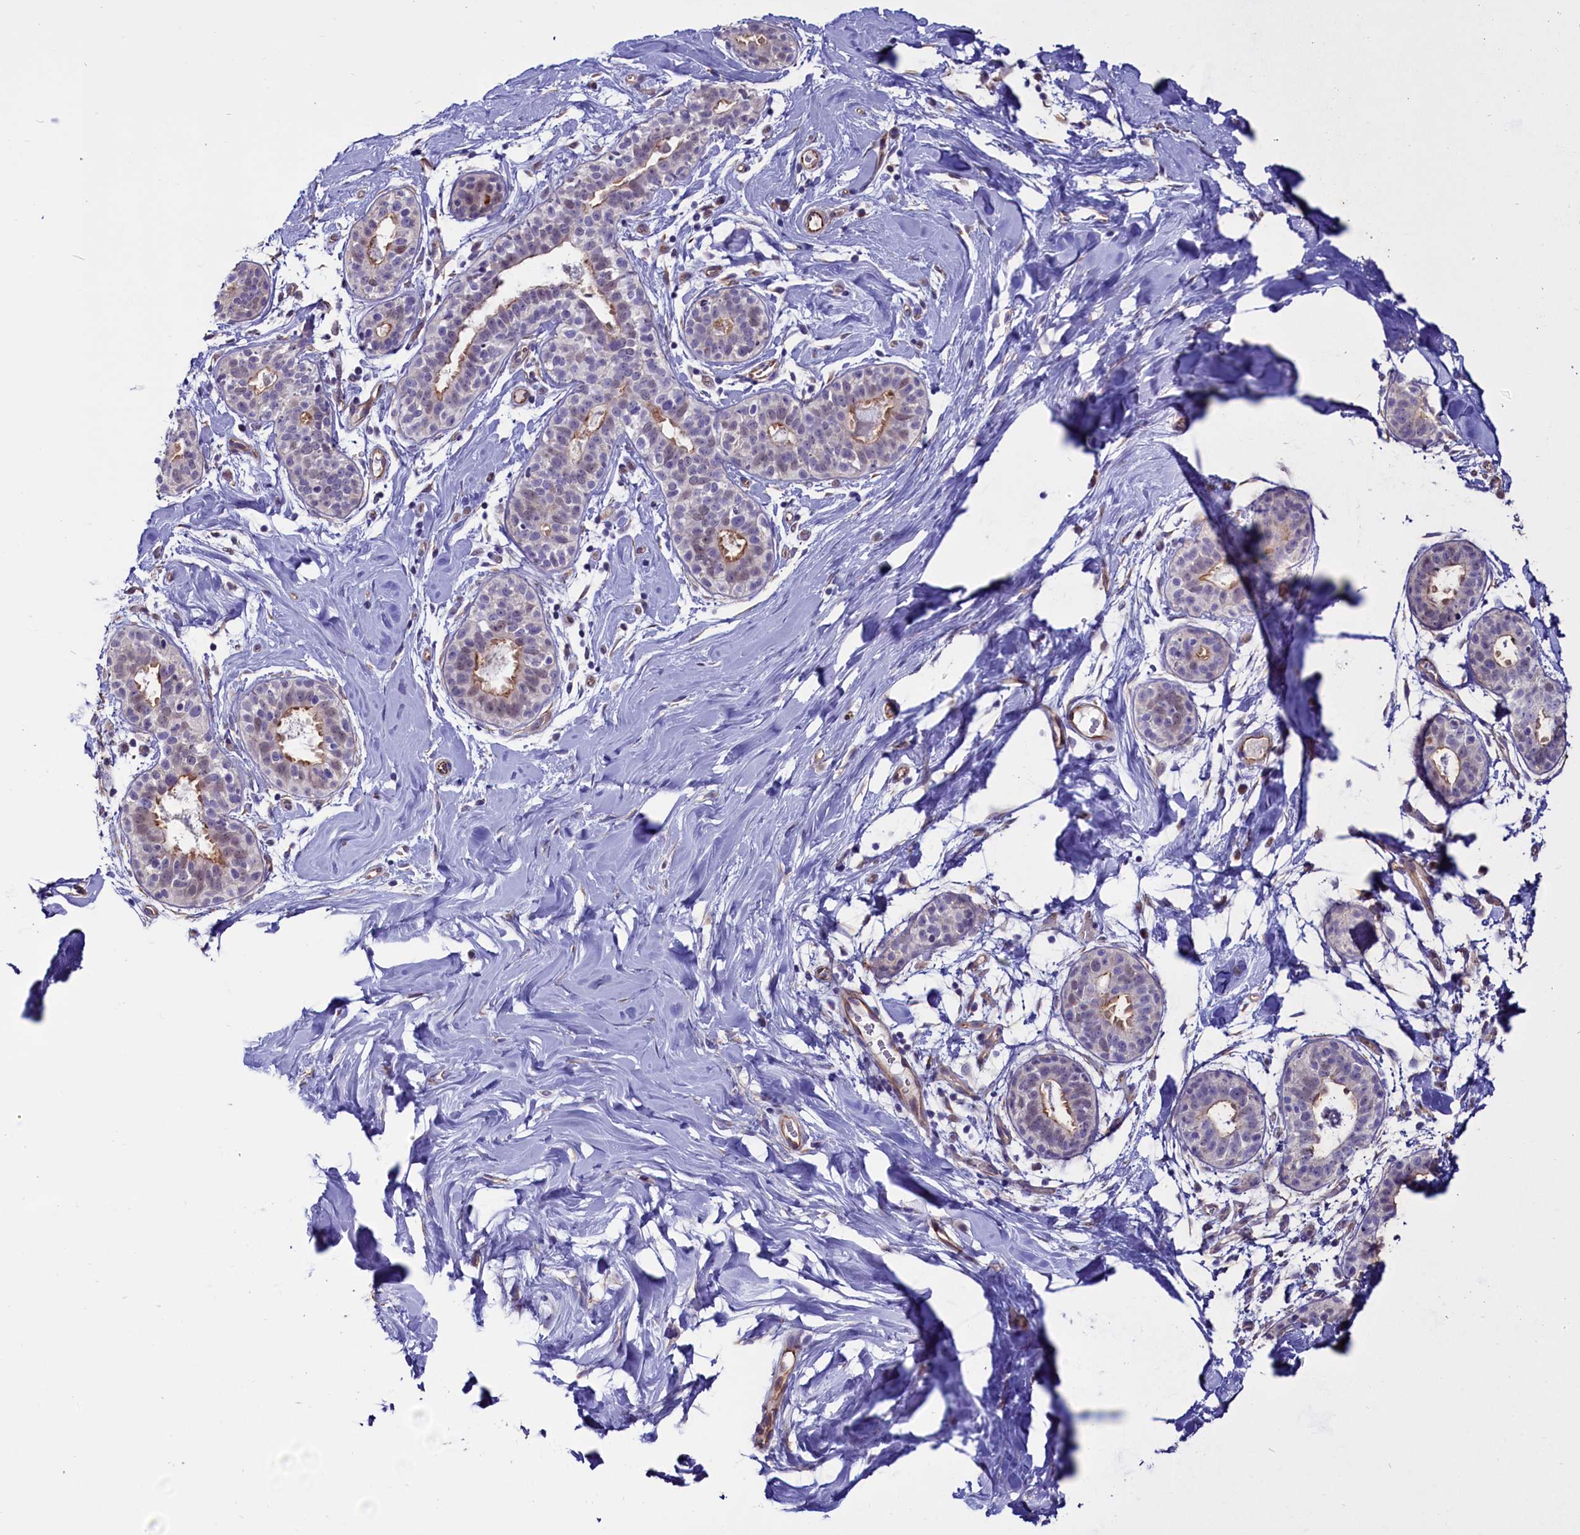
{"staining": {"intensity": "negative", "quantity": "none", "location": "none"}, "tissue": "adipose tissue", "cell_type": "Adipocytes", "image_type": "normal", "snomed": [{"axis": "morphology", "description": "Normal tissue, NOS"}, {"axis": "topography", "description": "Breast"}], "caption": "This is an immunohistochemistry micrograph of normal human adipose tissue. There is no staining in adipocytes.", "gene": "PDILT", "patient": {"sex": "female", "age": 26}}